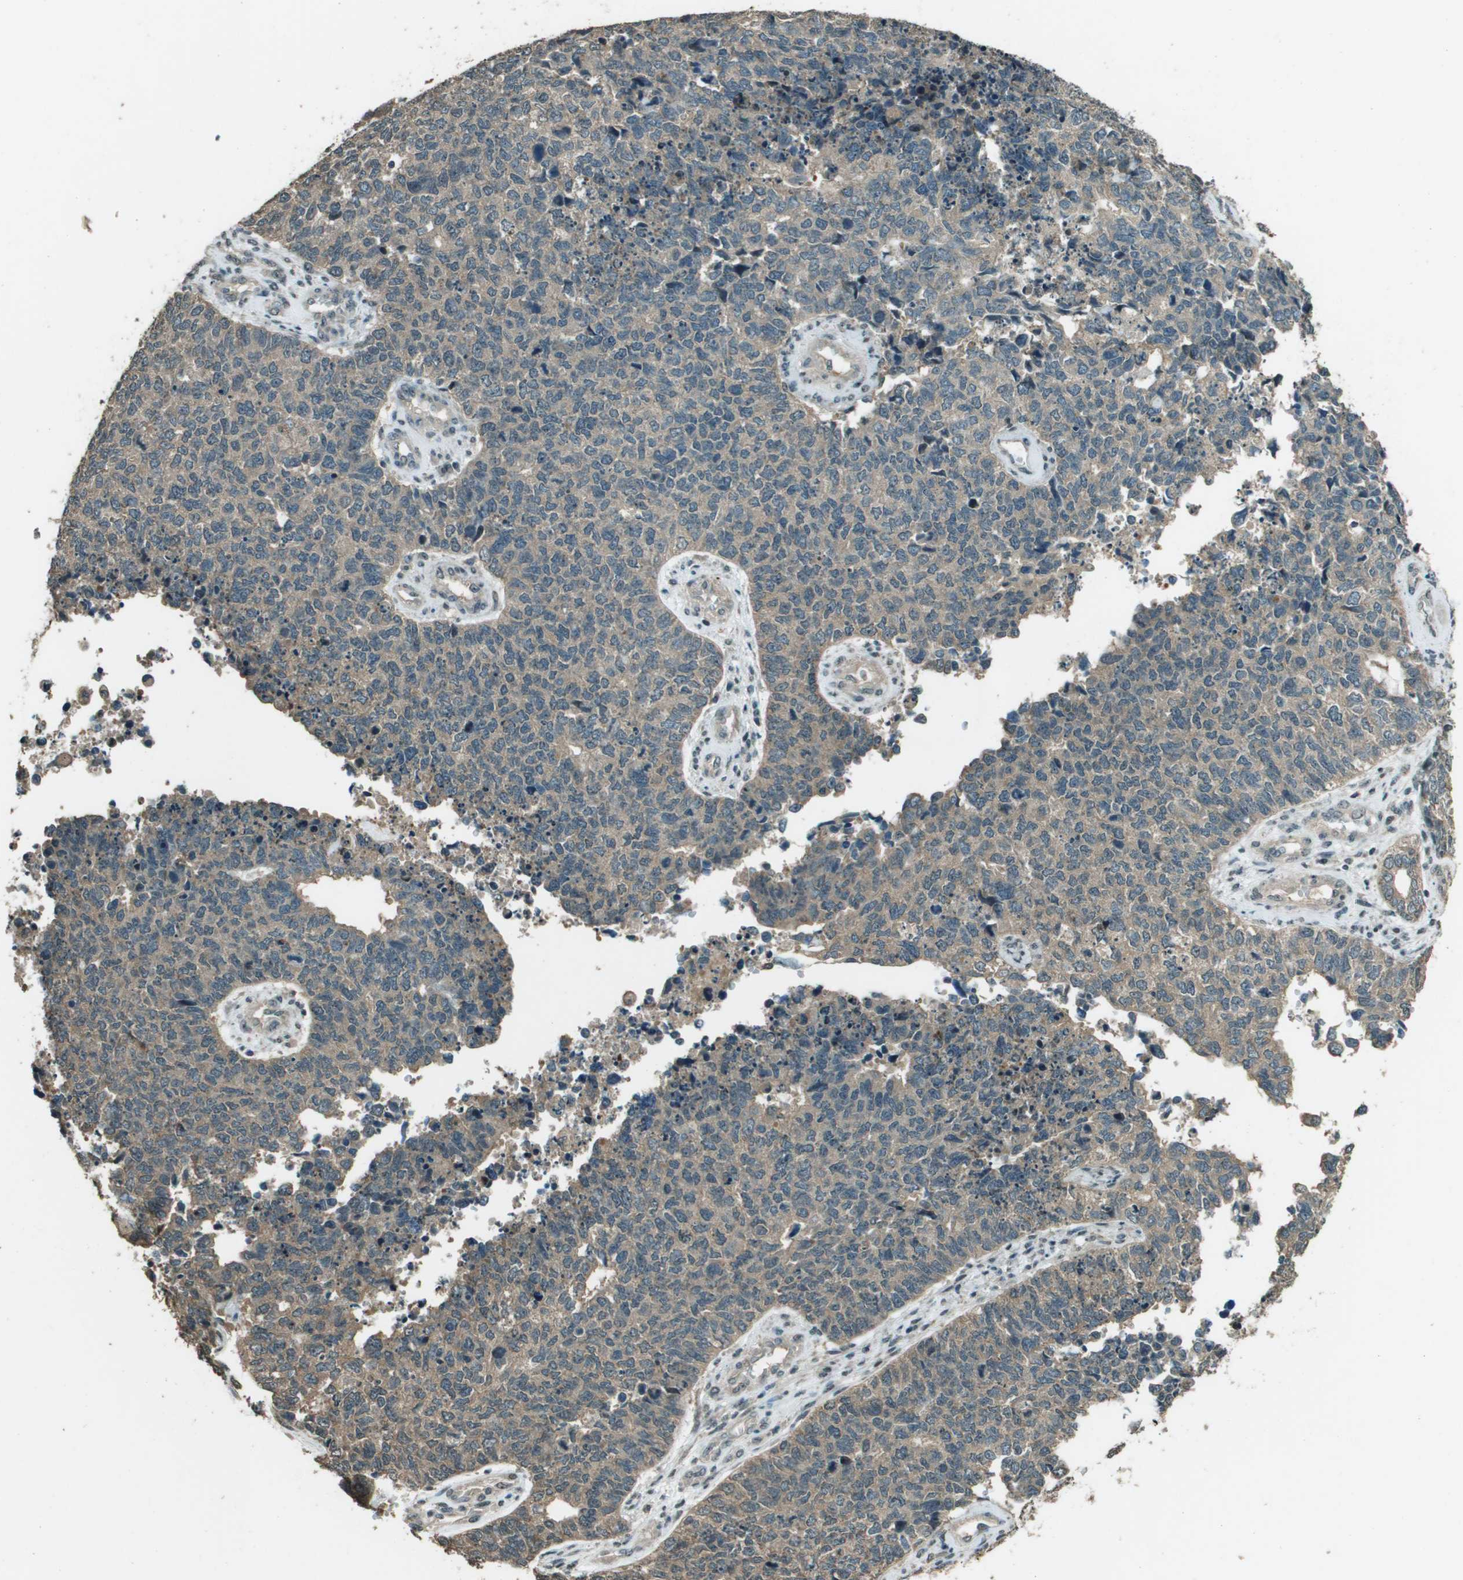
{"staining": {"intensity": "weak", "quantity": ">75%", "location": "cytoplasmic/membranous"}, "tissue": "cervical cancer", "cell_type": "Tumor cells", "image_type": "cancer", "snomed": [{"axis": "morphology", "description": "Squamous cell carcinoma, NOS"}, {"axis": "topography", "description": "Cervix"}], "caption": "A high-resolution micrograph shows IHC staining of cervical cancer, which demonstrates weak cytoplasmic/membranous expression in approximately >75% of tumor cells.", "gene": "SDC3", "patient": {"sex": "female", "age": 63}}